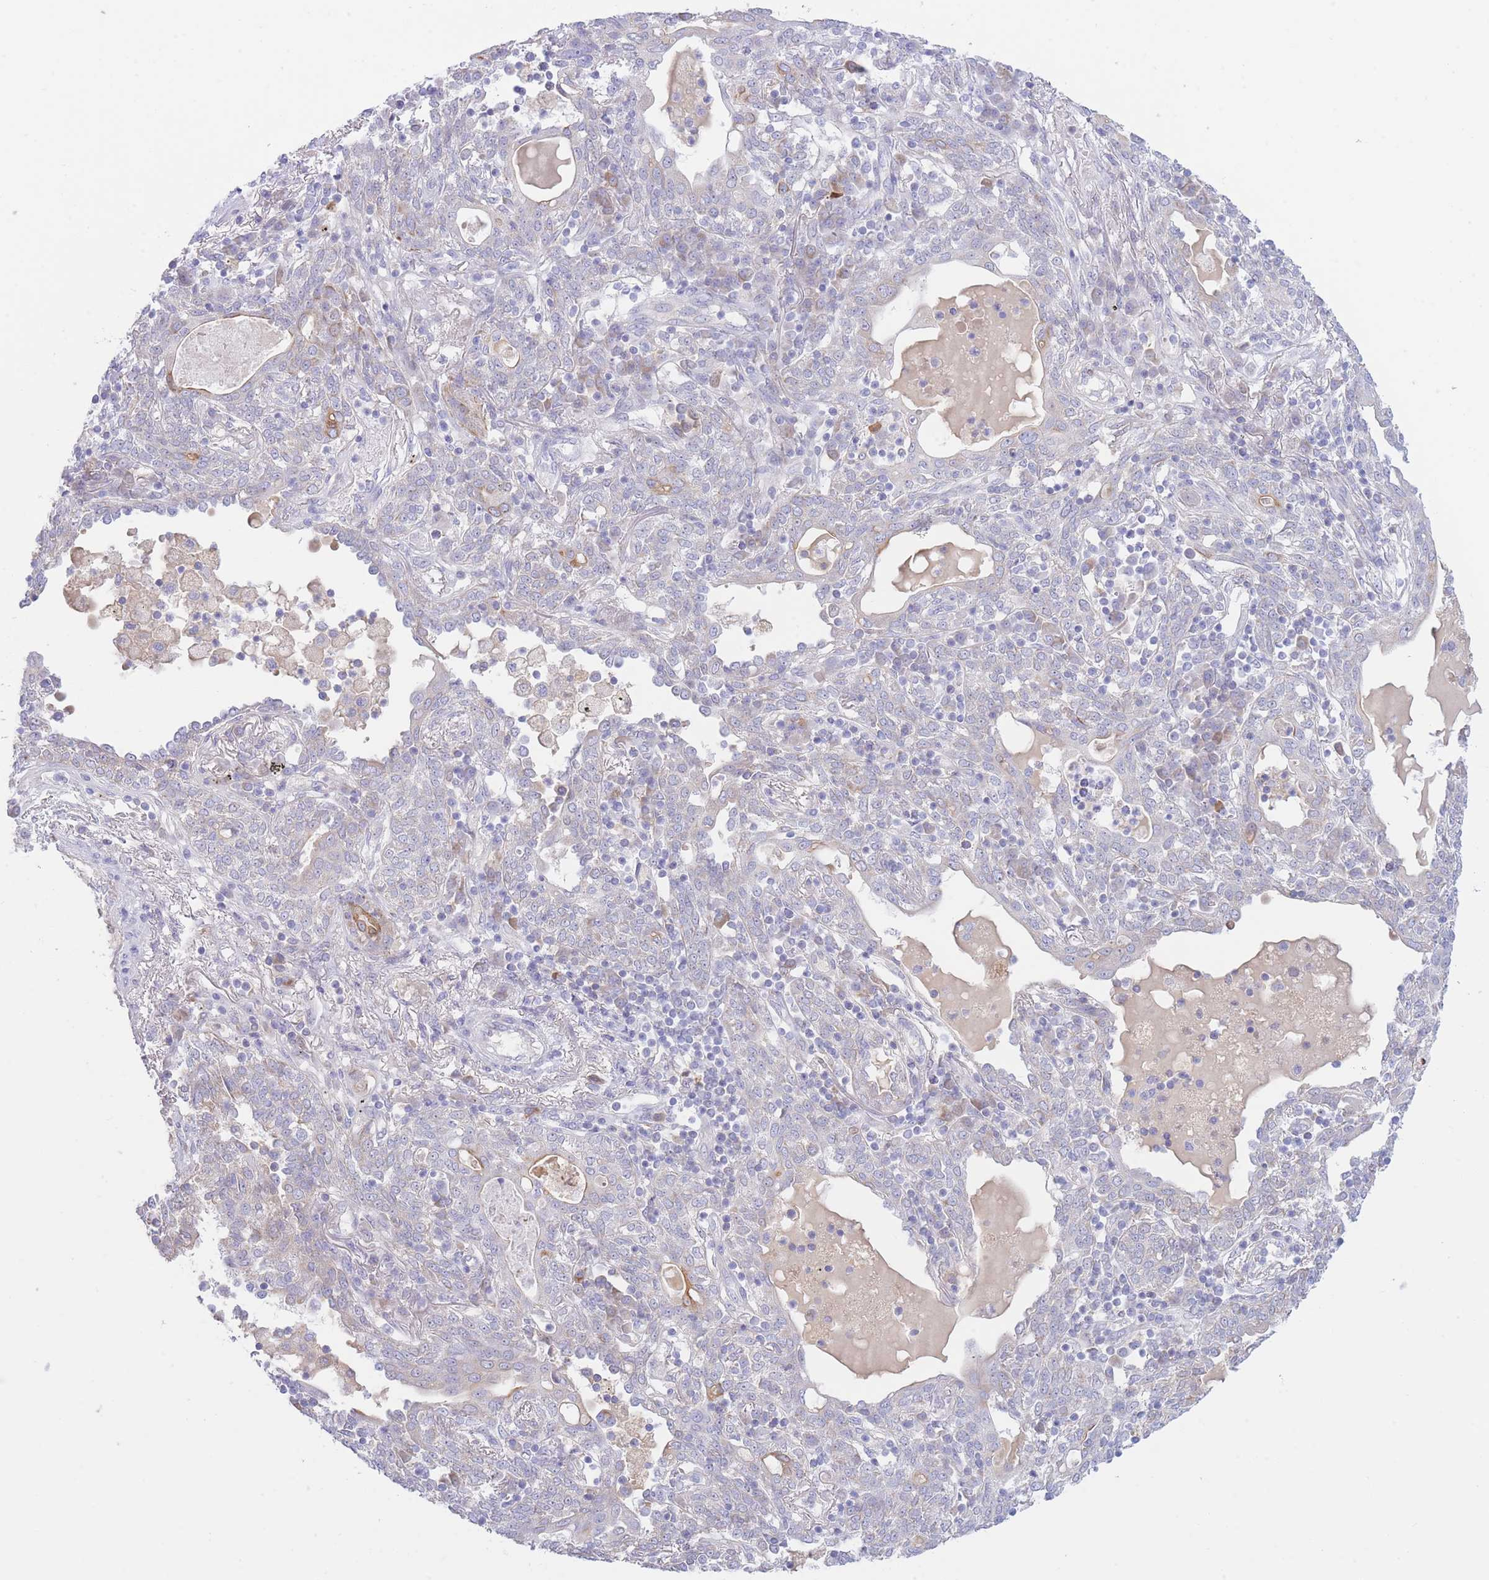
{"staining": {"intensity": "weak", "quantity": "<25%", "location": "cytoplasmic/membranous"}, "tissue": "lung cancer", "cell_type": "Tumor cells", "image_type": "cancer", "snomed": [{"axis": "morphology", "description": "Squamous cell carcinoma, NOS"}, {"axis": "topography", "description": "Lung"}], "caption": "The immunohistochemistry (IHC) micrograph has no significant staining in tumor cells of lung cancer (squamous cell carcinoma) tissue.", "gene": "NANP", "patient": {"sex": "female", "age": 70}}